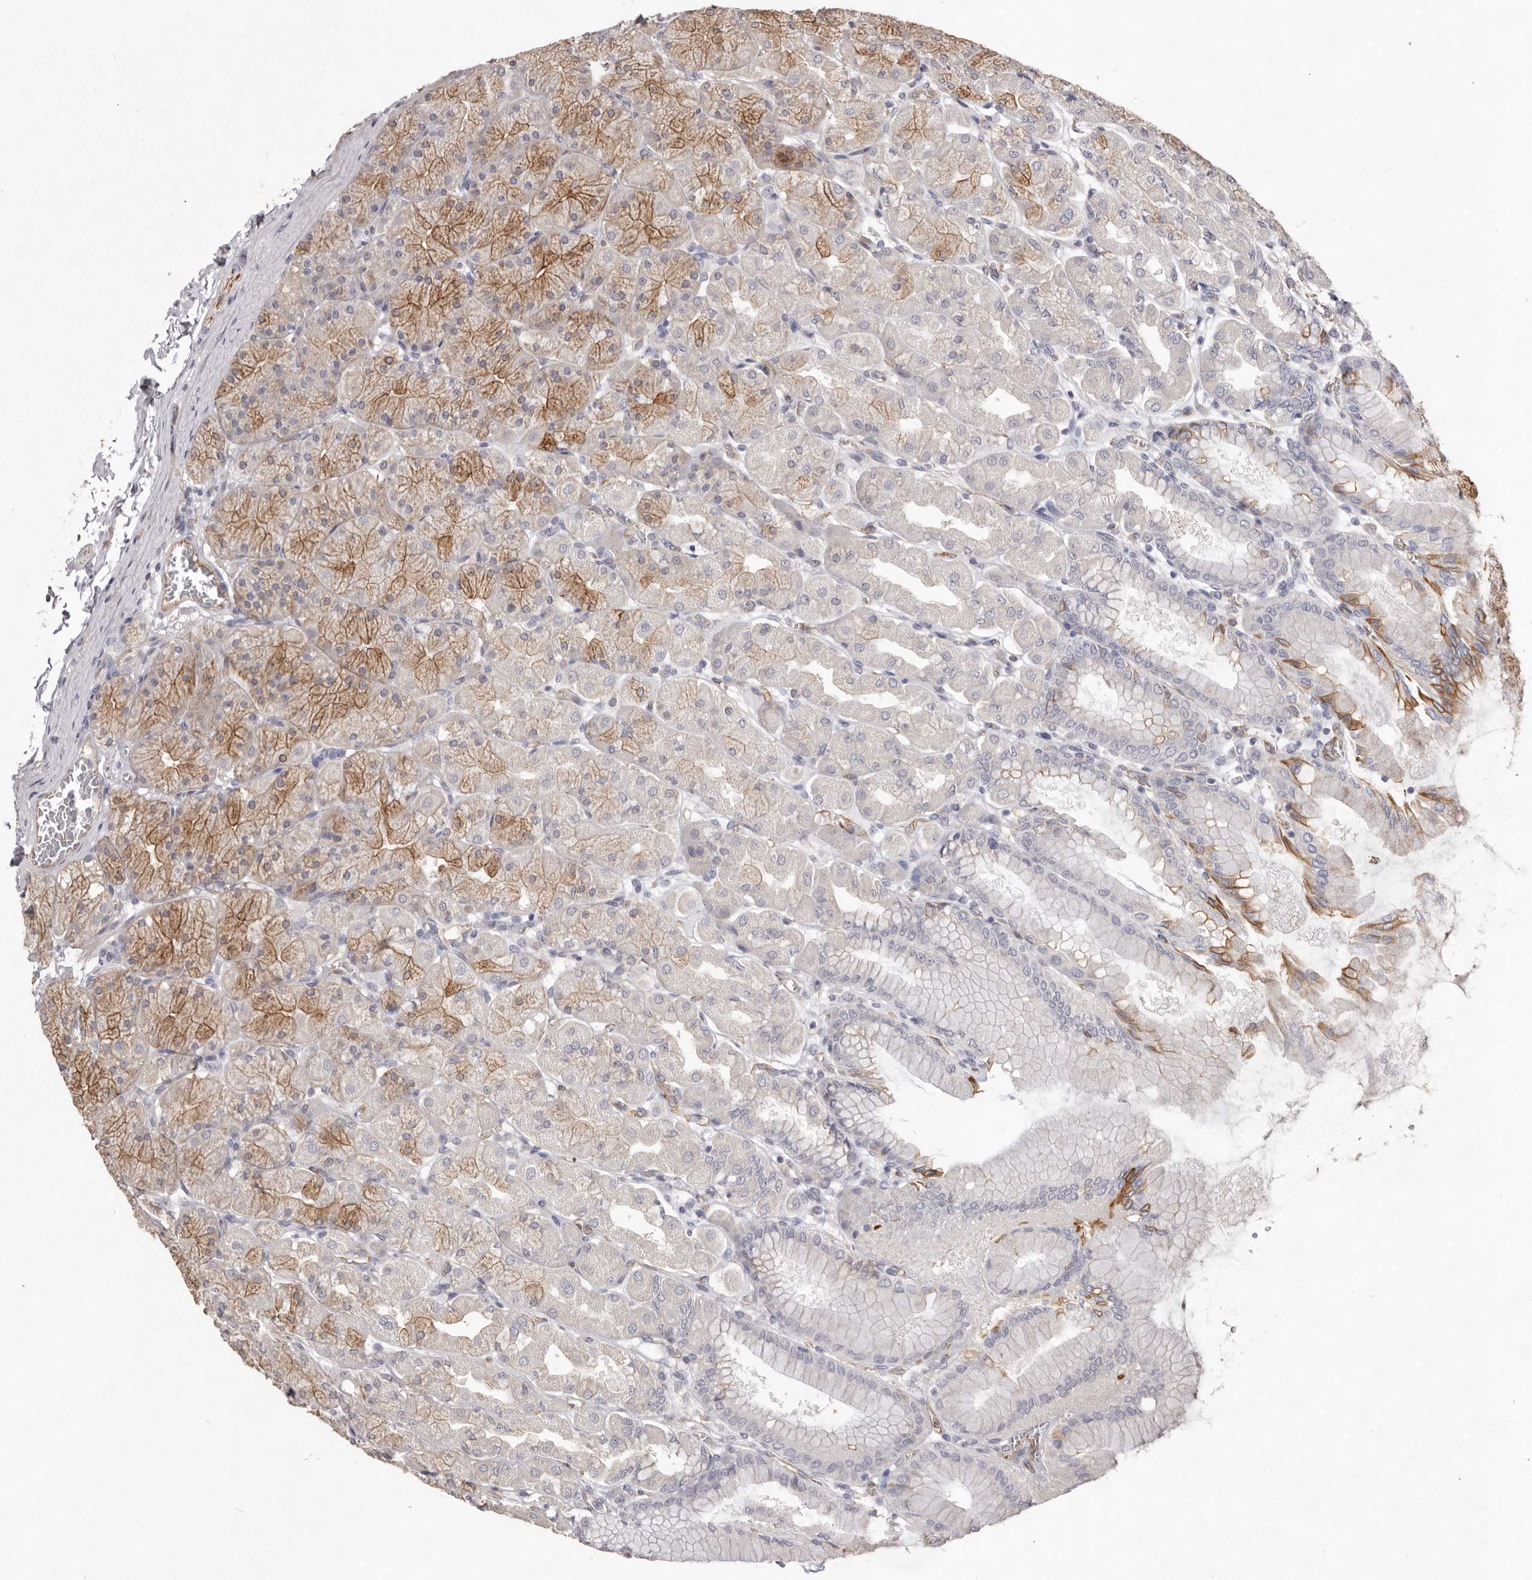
{"staining": {"intensity": "moderate", "quantity": "25%-75%", "location": "cytoplasmic/membranous"}, "tissue": "stomach", "cell_type": "Glandular cells", "image_type": "normal", "snomed": [{"axis": "morphology", "description": "Normal tissue, NOS"}, {"axis": "topography", "description": "Stomach, upper"}], "caption": "The image shows immunohistochemical staining of unremarkable stomach. There is moderate cytoplasmic/membranous positivity is present in about 25%-75% of glandular cells. The staining is performed using DAB (3,3'-diaminobenzidine) brown chromogen to label protein expression. The nuclei are counter-stained blue using hematoxylin.", "gene": "ZYG11B", "patient": {"sex": "female", "age": 56}}